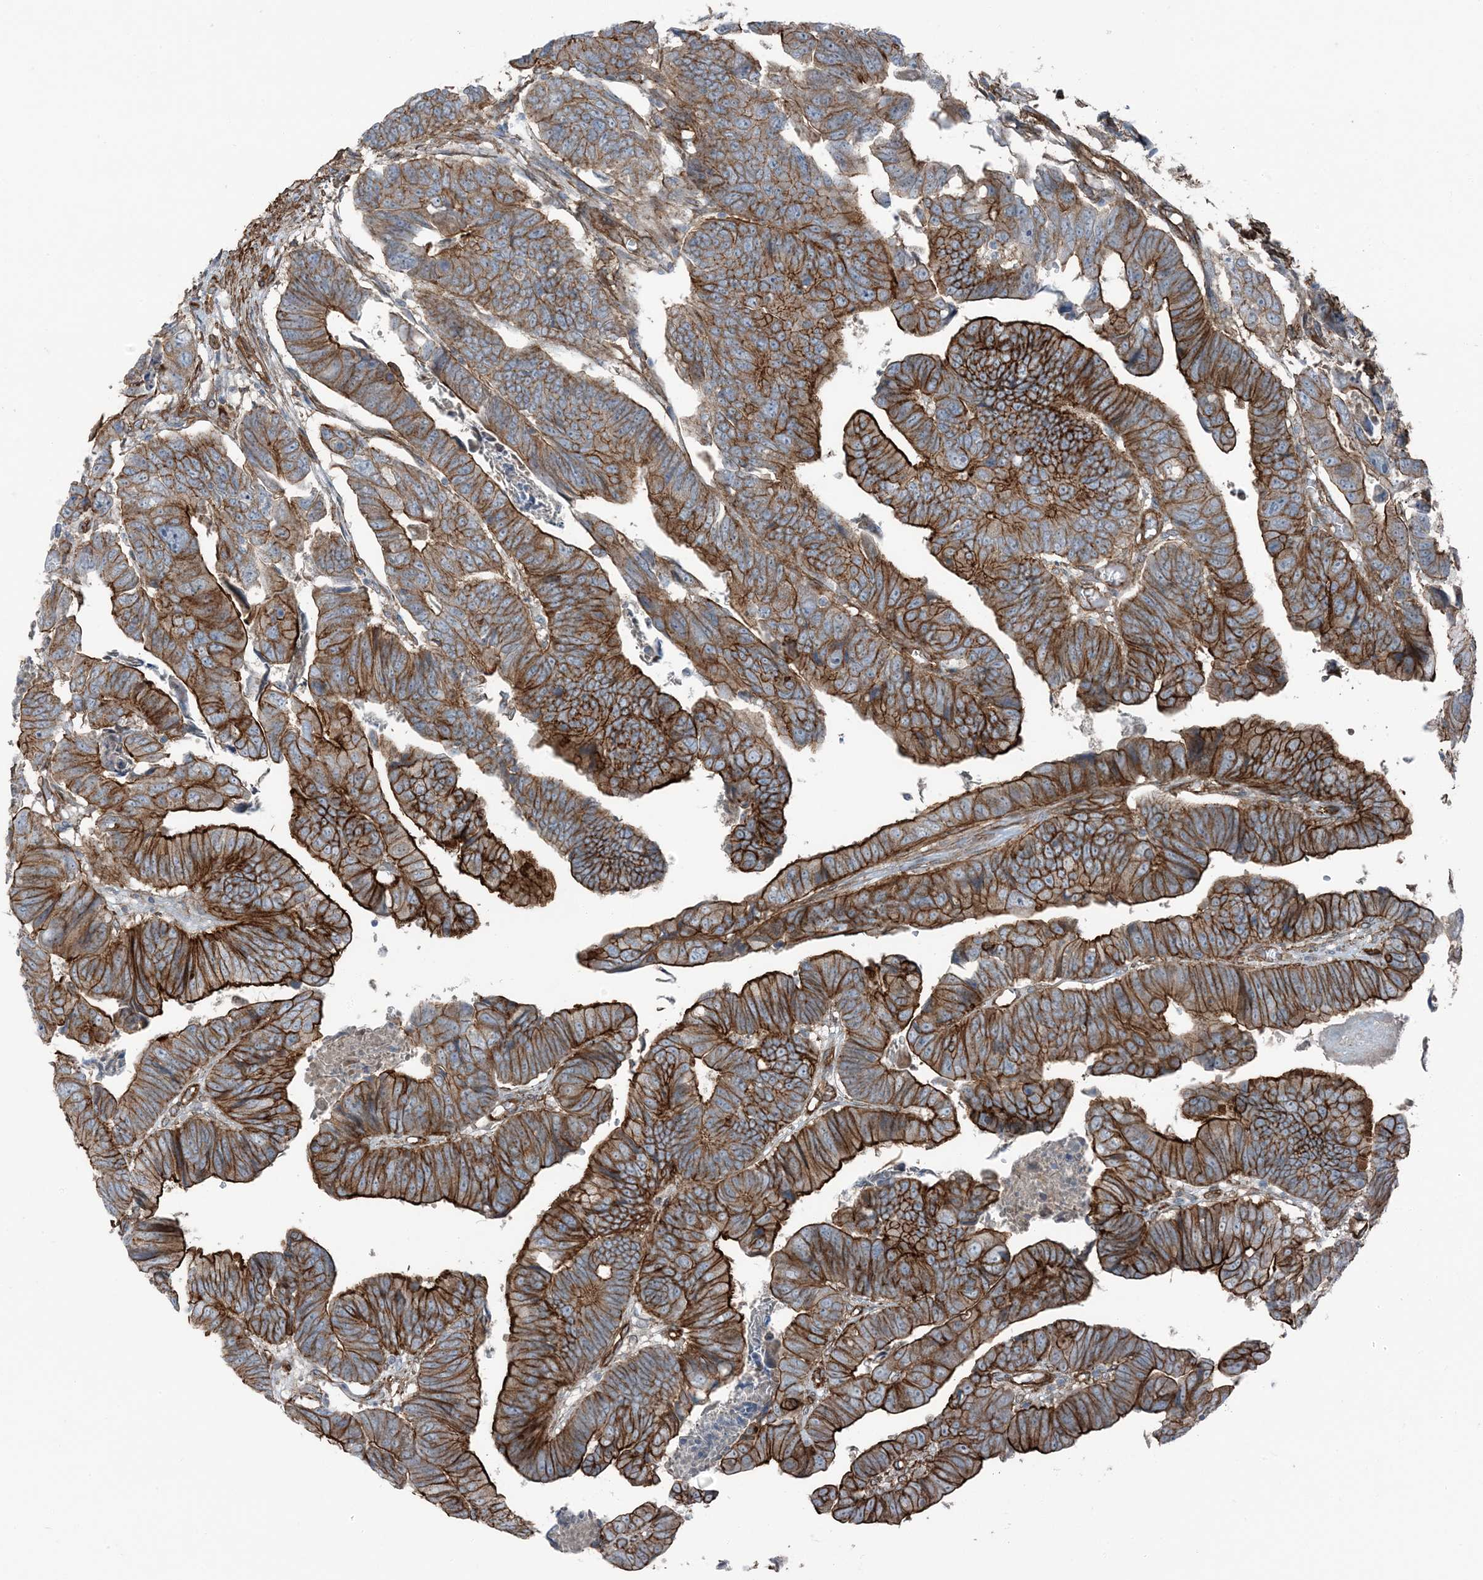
{"staining": {"intensity": "strong", "quantity": ">75%", "location": "cytoplasmic/membranous"}, "tissue": "colorectal cancer", "cell_type": "Tumor cells", "image_type": "cancer", "snomed": [{"axis": "morphology", "description": "Adenocarcinoma, NOS"}, {"axis": "topography", "description": "Rectum"}], "caption": "DAB (3,3'-diaminobenzidine) immunohistochemical staining of colorectal cancer reveals strong cytoplasmic/membranous protein staining in approximately >75% of tumor cells. The protein of interest is shown in brown color, while the nuclei are stained blue.", "gene": "ZFP90", "patient": {"sex": "female", "age": 65}}